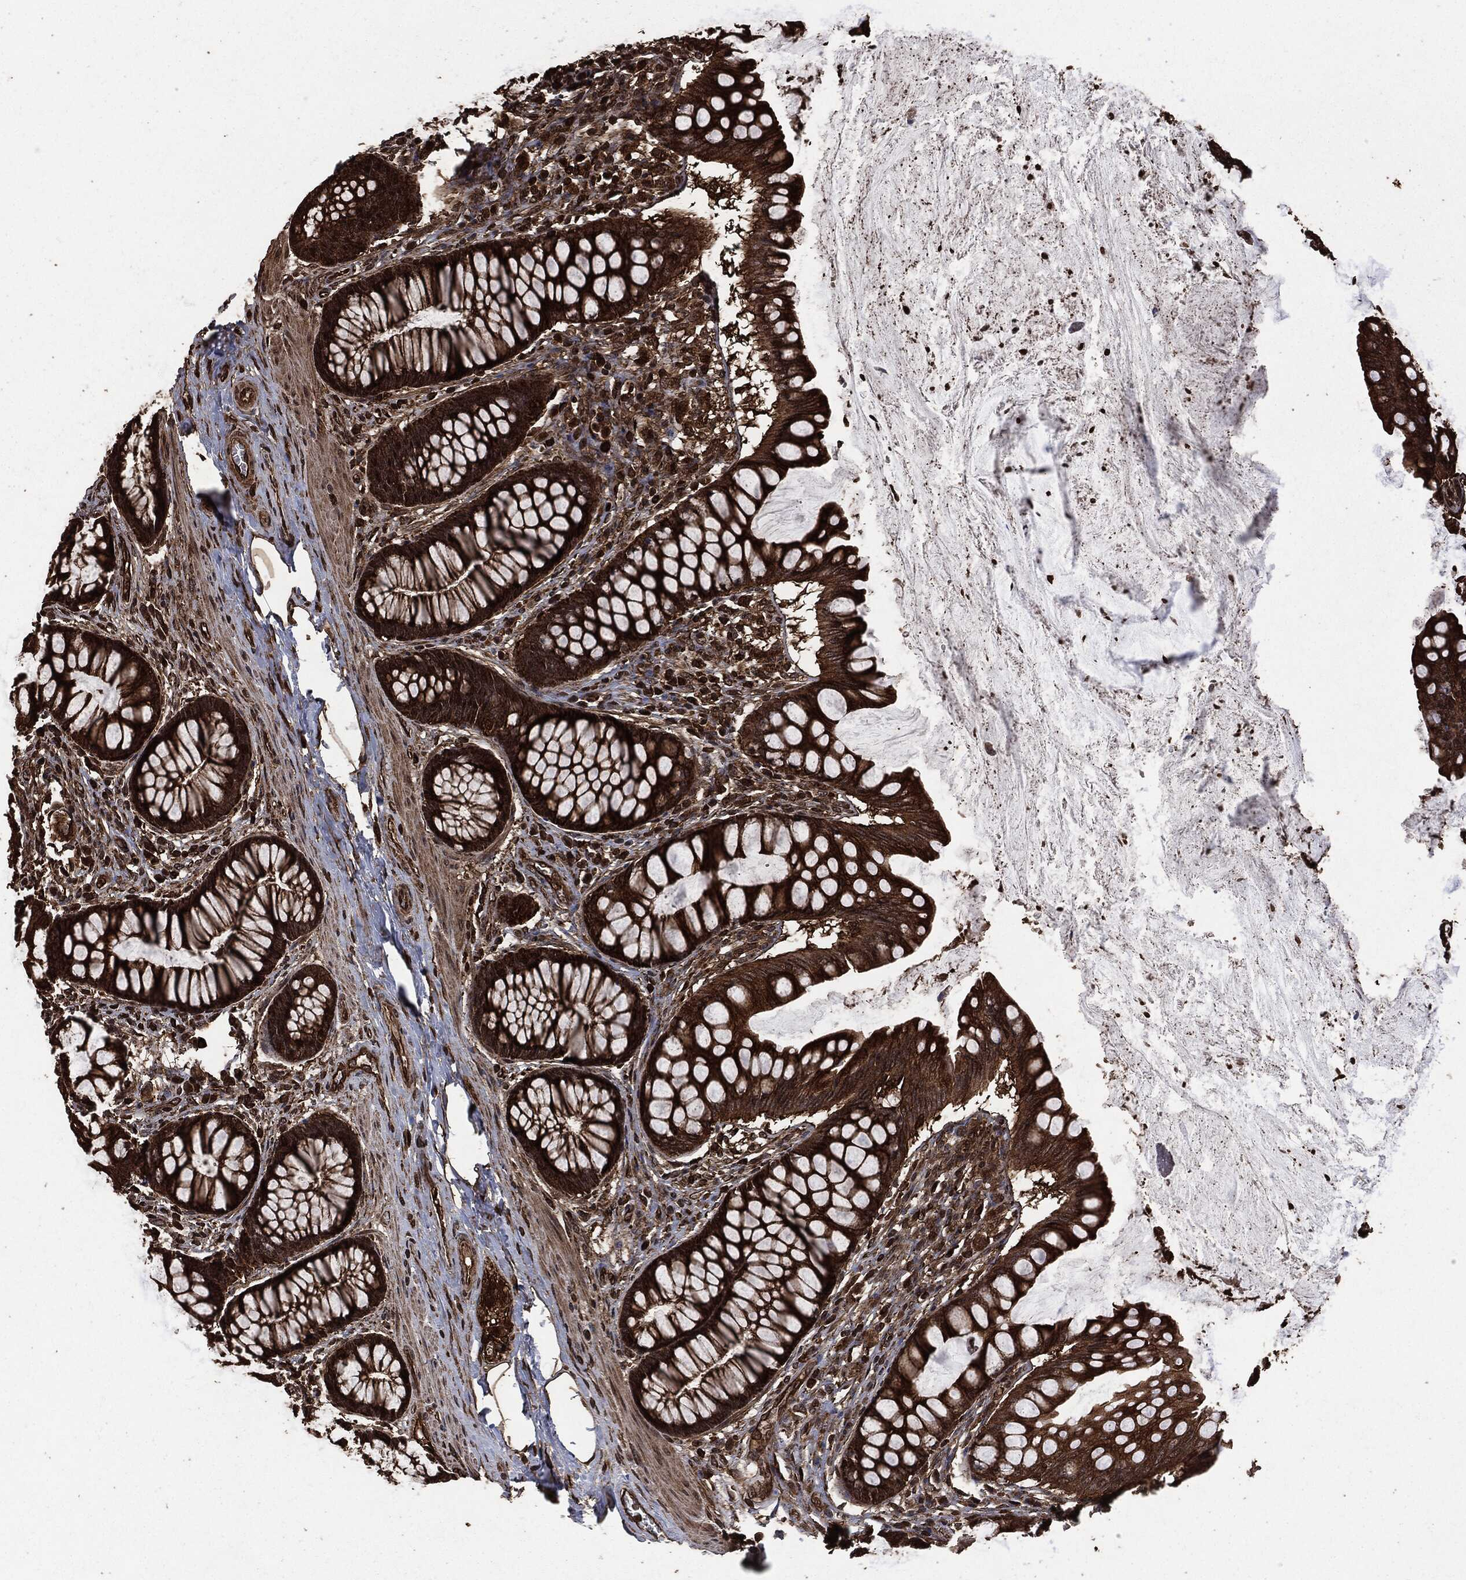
{"staining": {"intensity": "strong", "quantity": ">75%", "location": "cytoplasmic/membranous"}, "tissue": "colon", "cell_type": "Endothelial cells", "image_type": "normal", "snomed": [{"axis": "morphology", "description": "Normal tissue, NOS"}, {"axis": "topography", "description": "Colon"}], "caption": "Immunohistochemistry of unremarkable human colon reveals high levels of strong cytoplasmic/membranous expression in approximately >75% of endothelial cells. (Brightfield microscopy of DAB IHC at high magnification).", "gene": "HRAS", "patient": {"sex": "female", "age": 65}}